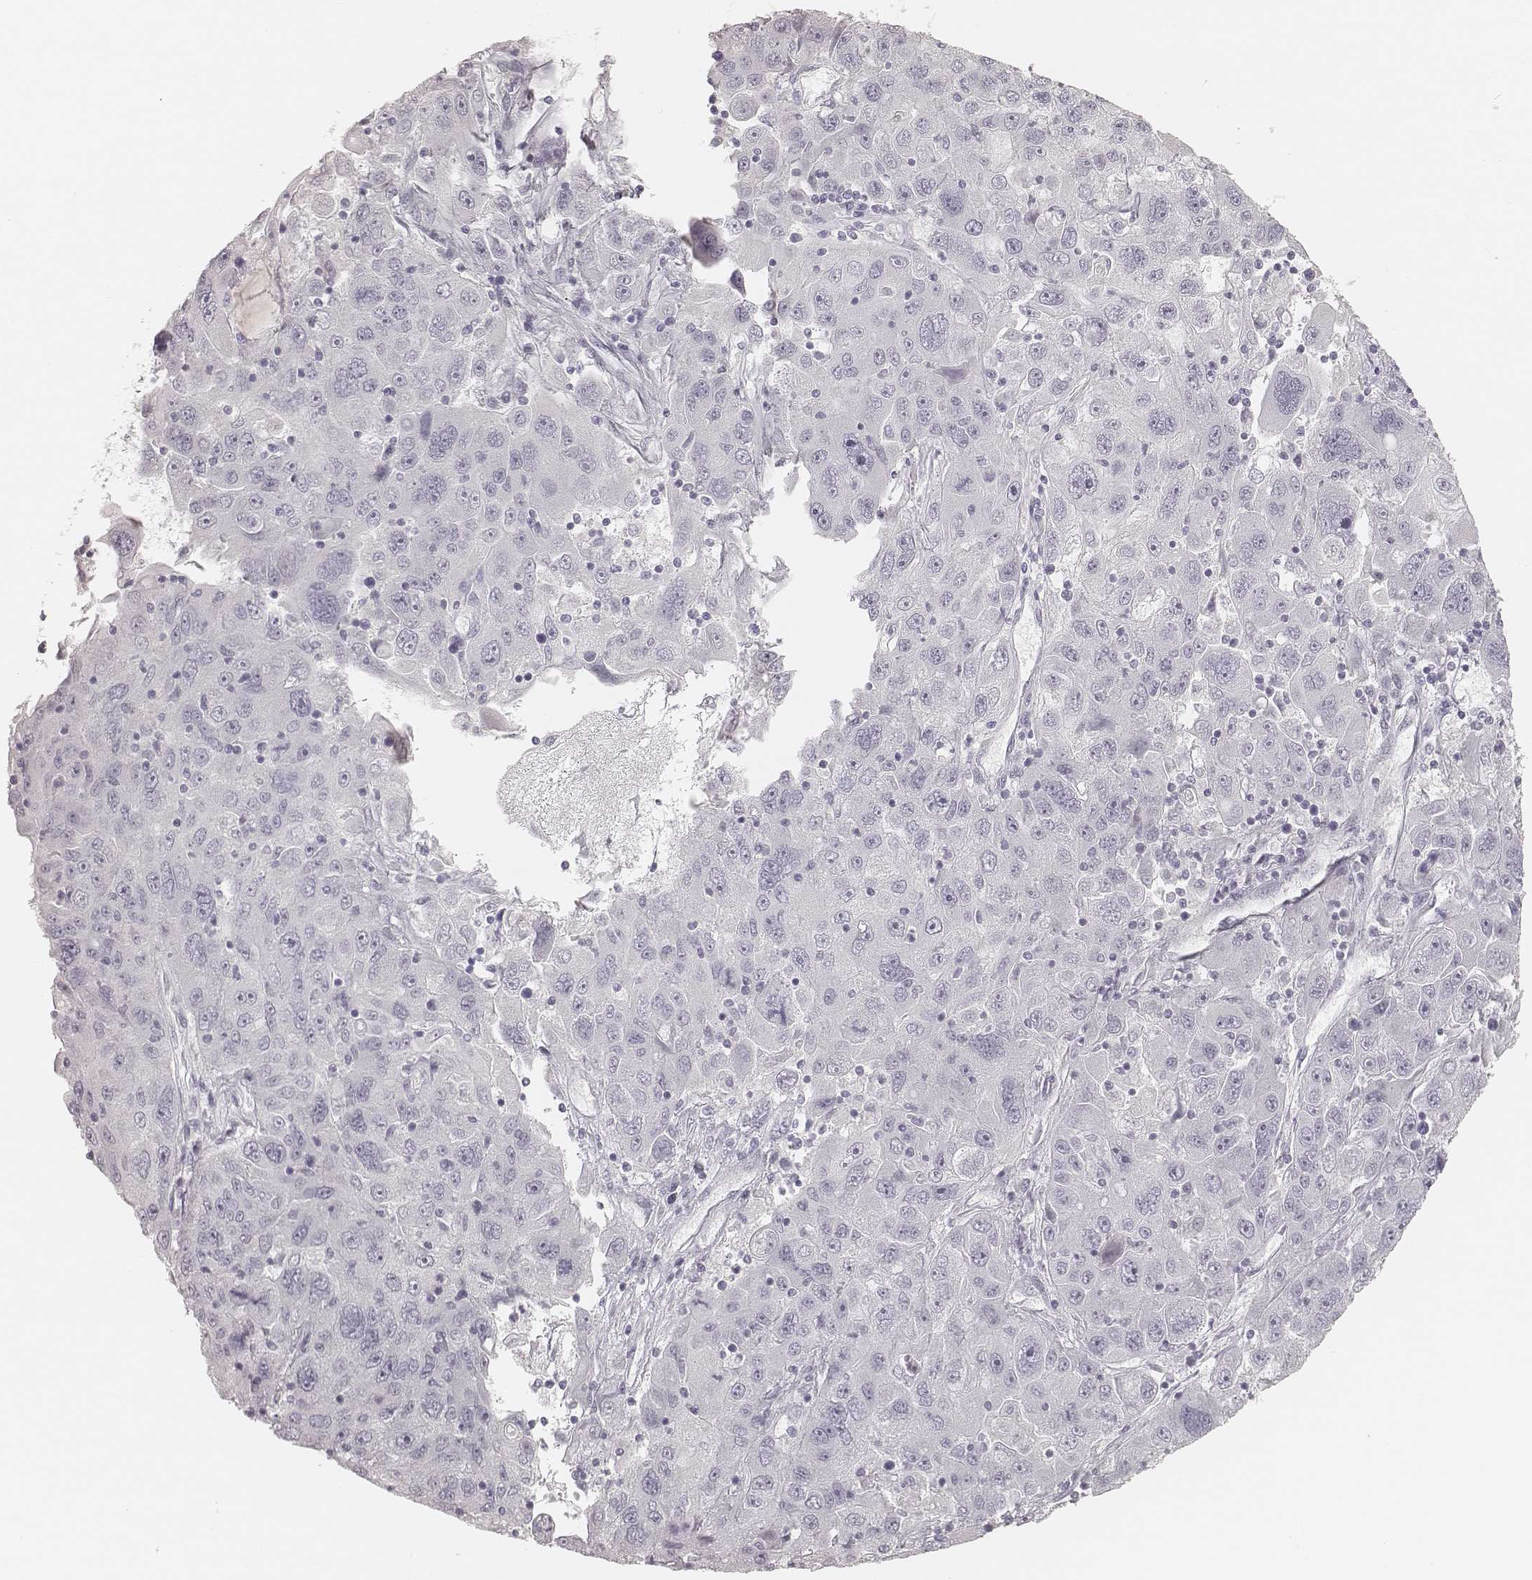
{"staining": {"intensity": "negative", "quantity": "none", "location": "none"}, "tissue": "stomach cancer", "cell_type": "Tumor cells", "image_type": "cancer", "snomed": [{"axis": "morphology", "description": "Adenocarcinoma, NOS"}, {"axis": "topography", "description": "Stomach"}], "caption": "High magnification brightfield microscopy of stomach adenocarcinoma stained with DAB (3,3'-diaminobenzidine) (brown) and counterstained with hematoxylin (blue): tumor cells show no significant positivity.", "gene": "KRT31", "patient": {"sex": "male", "age": 56}}